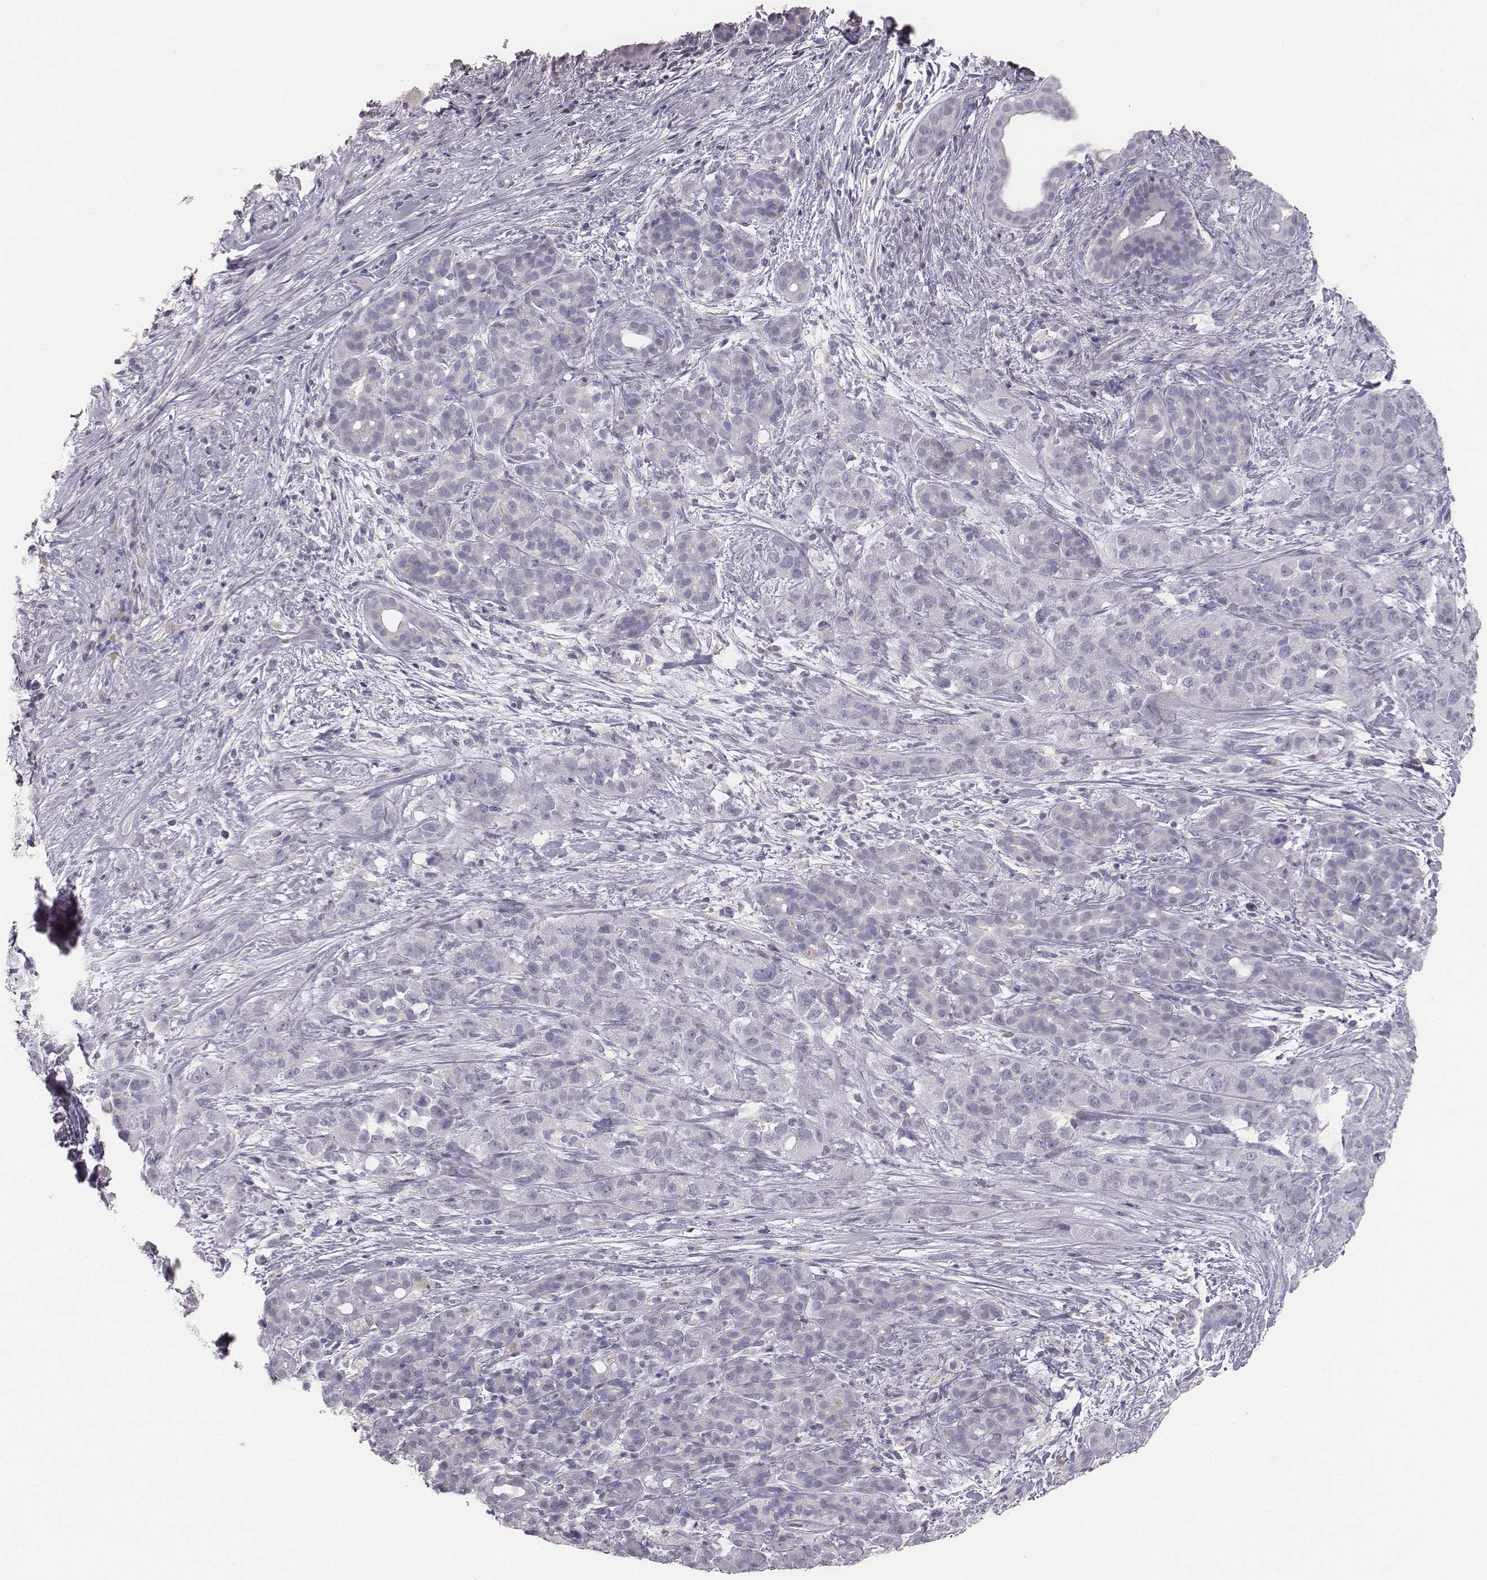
{"staining": {"intensity": "negative", "quantity": "none", "location": "none"}, "tissue": "pancreatic cancer", "cell_type": "Tumor cells", "image_type": "cancer", "snomed": [{"axis": "morphology", "description": "Adenocarcinoma, NOS"}, {"axis": "topography", "description": "Pancreas"}], "caption": "Histopathology image shows no protein staining in tumor cells of pancreatic cancer tissue.", "gene": "MYH6", "patient": {"sex": "male", "age": 44}}